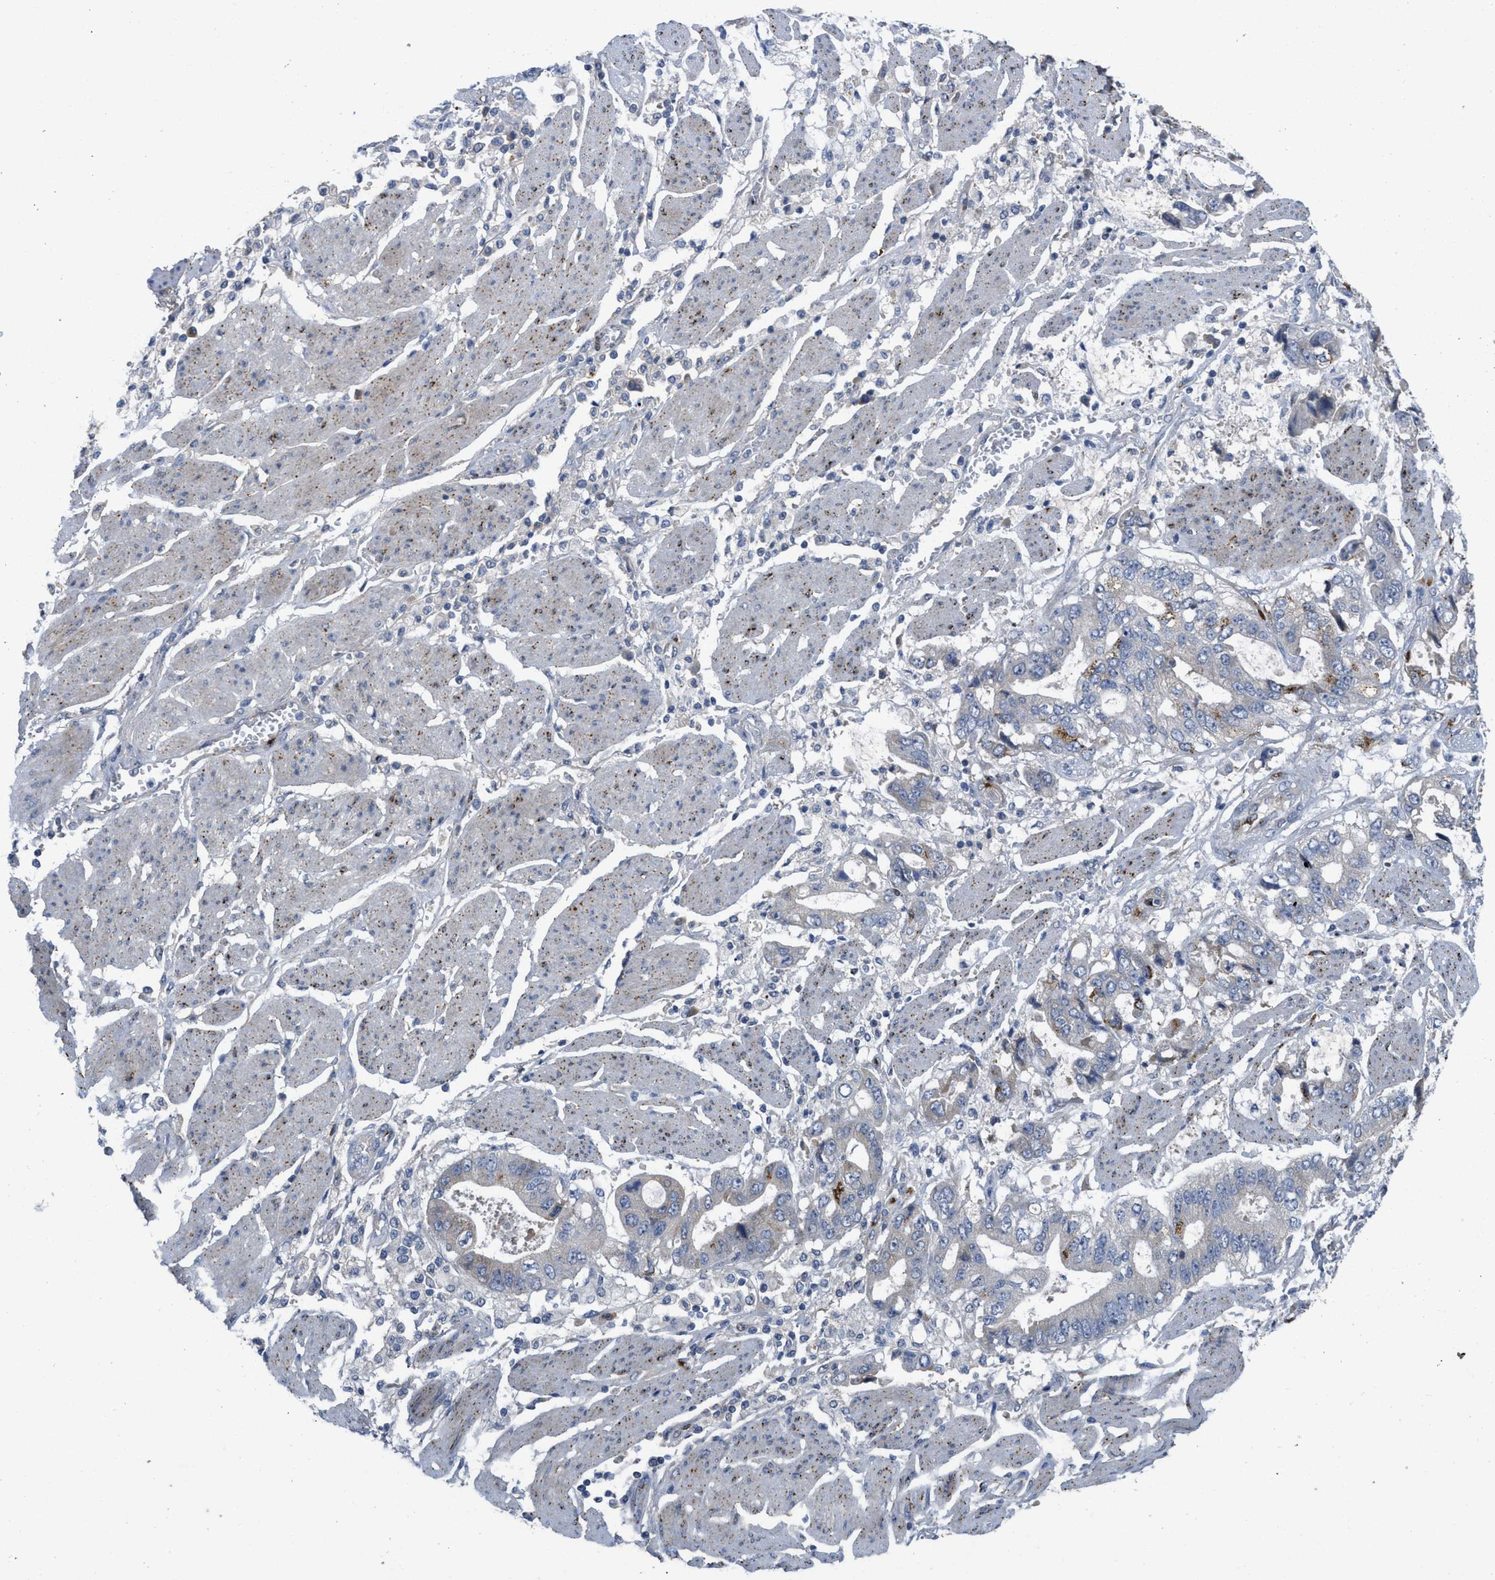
{"staining": {"intensity": "moderate", "quantity": "<25%", "location": "cytoplasmic/membranous"}, "tissue": "stomach cancer", "cell_type": "Tumor cells", "image_type": "cancer", "snomed": [{"axis": "morphology", "description": "Normal tissue, NOS"}, {"axis": "morphology", "description": "Adenocarcinoma, NOS"}, {"axis": "topography", "description": "Stomach"}], "caption": "Stomach cancer stained with a brown dye reveals moderate cytoplasmic/membranous positive expression in approximately <25% of tumor cells.", "gene": "ZNF70", "patient": {"sex": "male", "age": 62}}